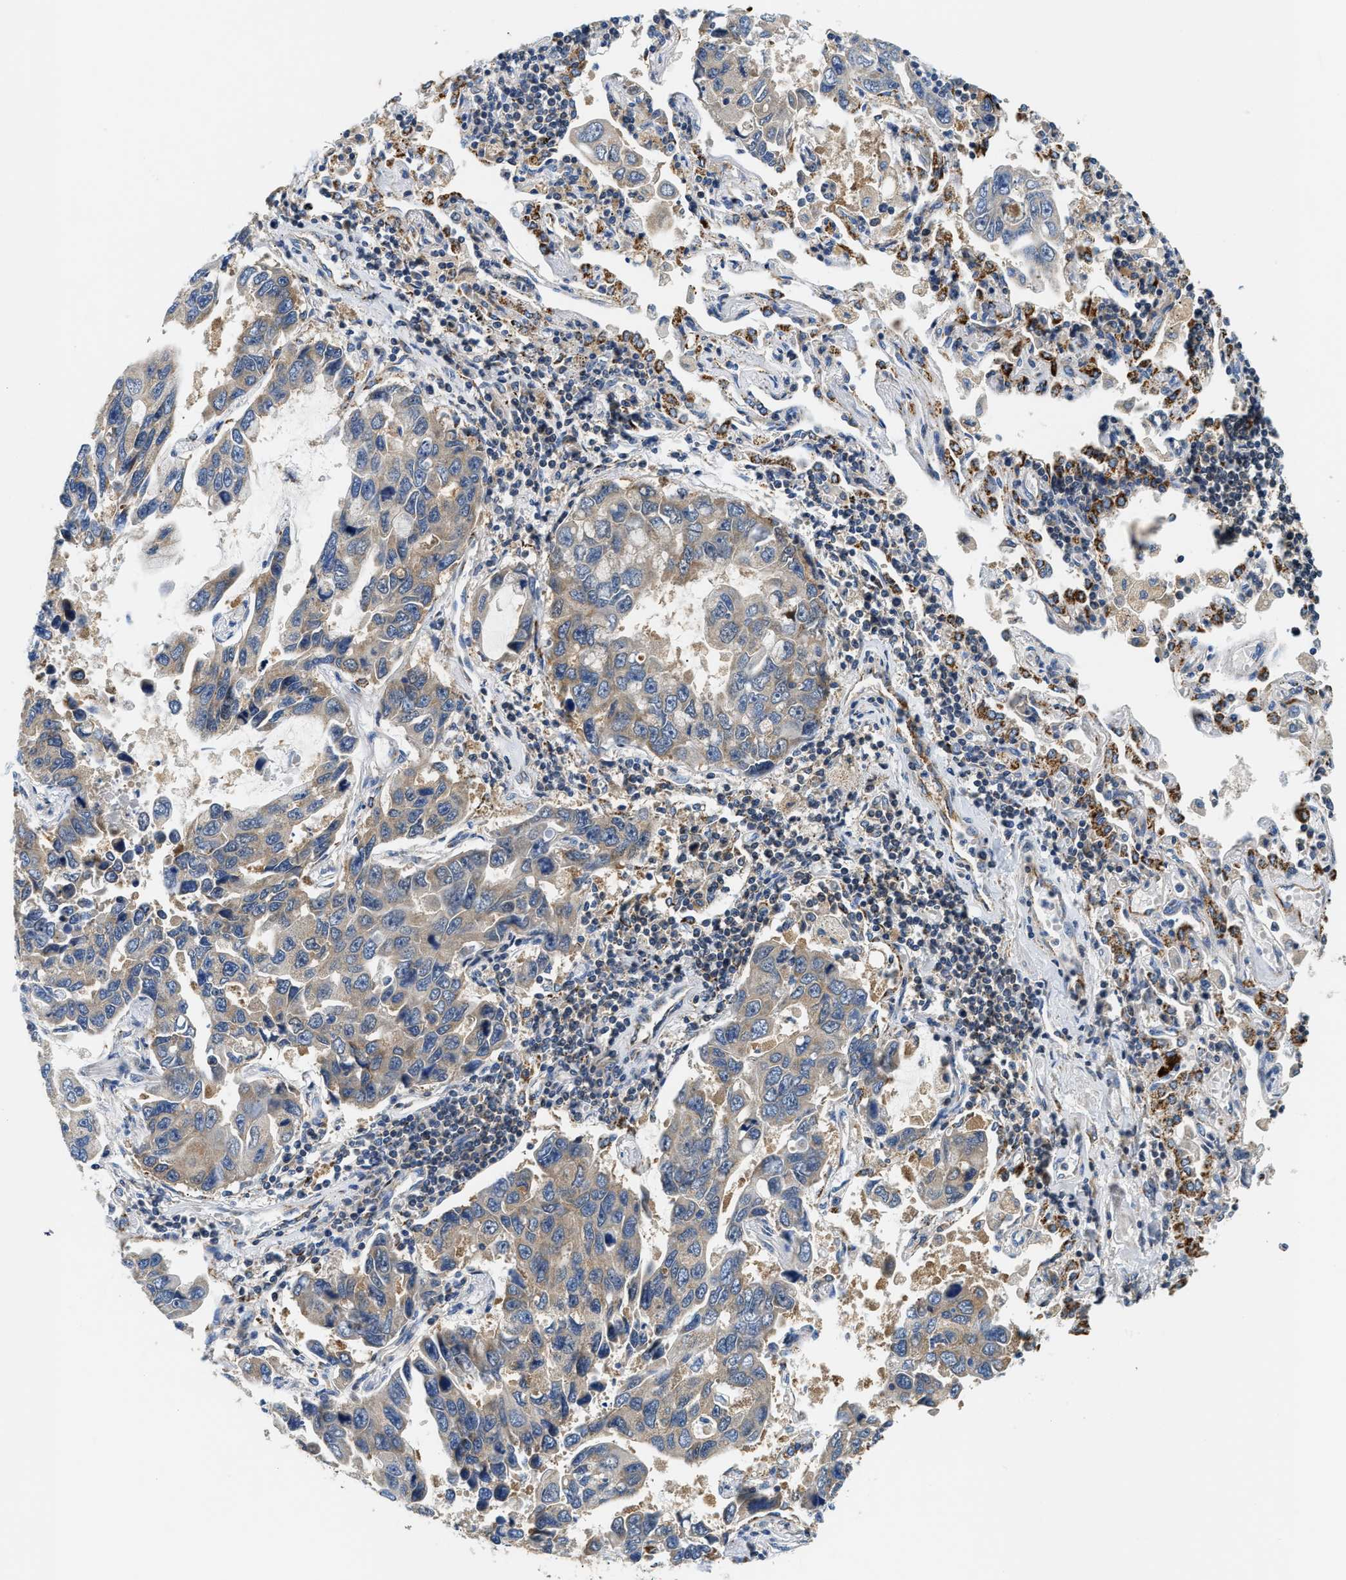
{"staining": {"intensity": "moderate", "quantity": "<25%", "location": "cytoplasmic/membranous"}, "tissue": "lung cancer", "cell_type": "Tumor cells", "image_type": "cancer", "snomed": [{"axis": "morphology", "description": "Adenocarcinoma, NOS"}, {"axis": "topography", "description": "Lung"}], "caption": "Approximately <25% of tumor cells in lung cancer (adenocarcinoma) show moderate cytoplasmic/membranous protein staining as visualized by brown immunohistochemical staining.", "gene": "CCM2", "patient": {"sex": "male", "age": 64}}